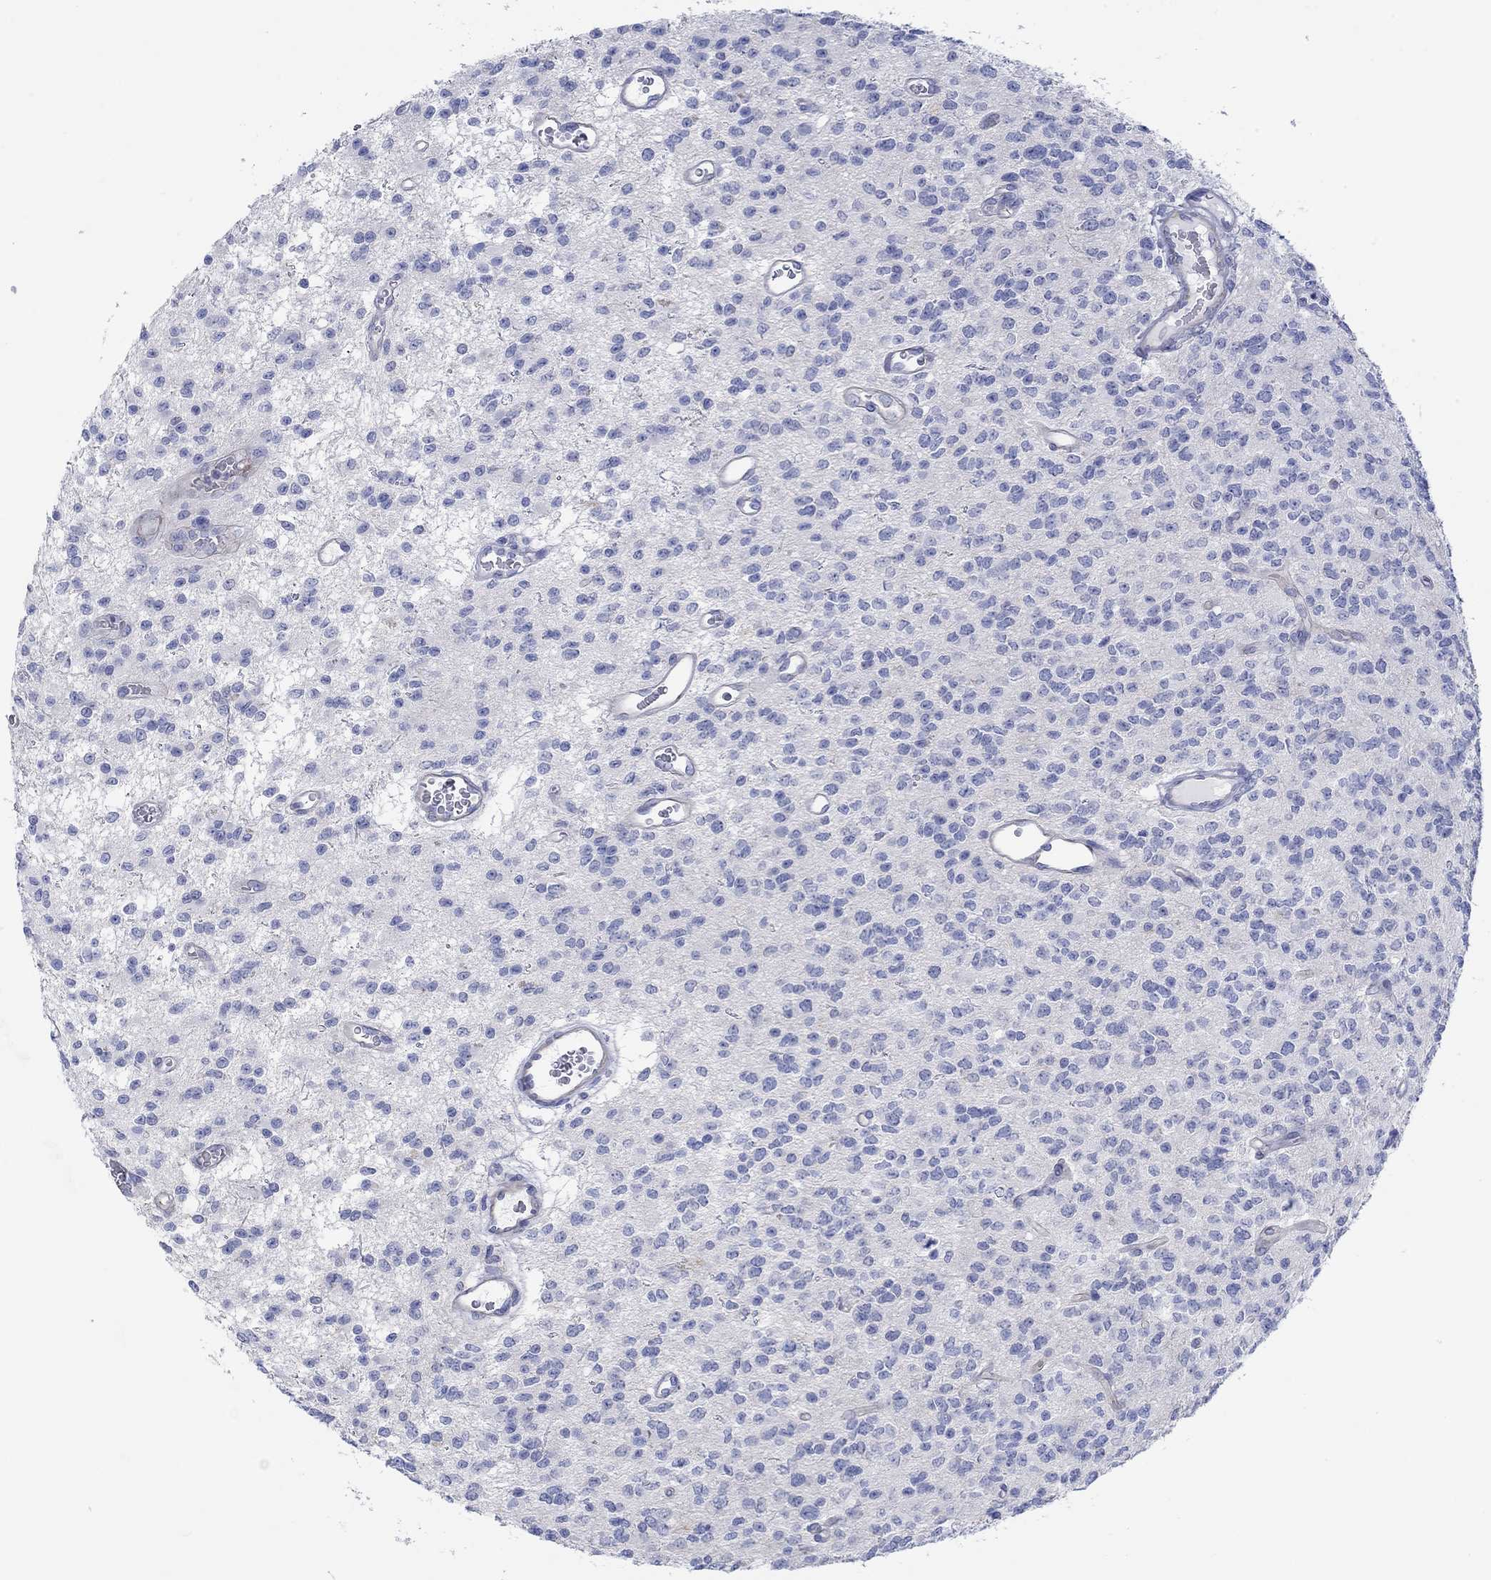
{"staining": {"intensity": "negative", "quantity": "none", "location": "none"}, "tissue": "glioma", "cell_type": "Tumor cells", "image_type": "cancer", "snomed": [{"axis": "morphology", "description": "Glioma, malignant, Low grade"}, {"axis": "topography", "description": "Brain"}], "caption": "Immunohistochemistry (IHC) photomicrograph of human glioma stained for a protein (brown), which exhibits no positivity in tumor cells.", "gene": "PPIL6", "patient": {"sex": "female", "age": 45}}